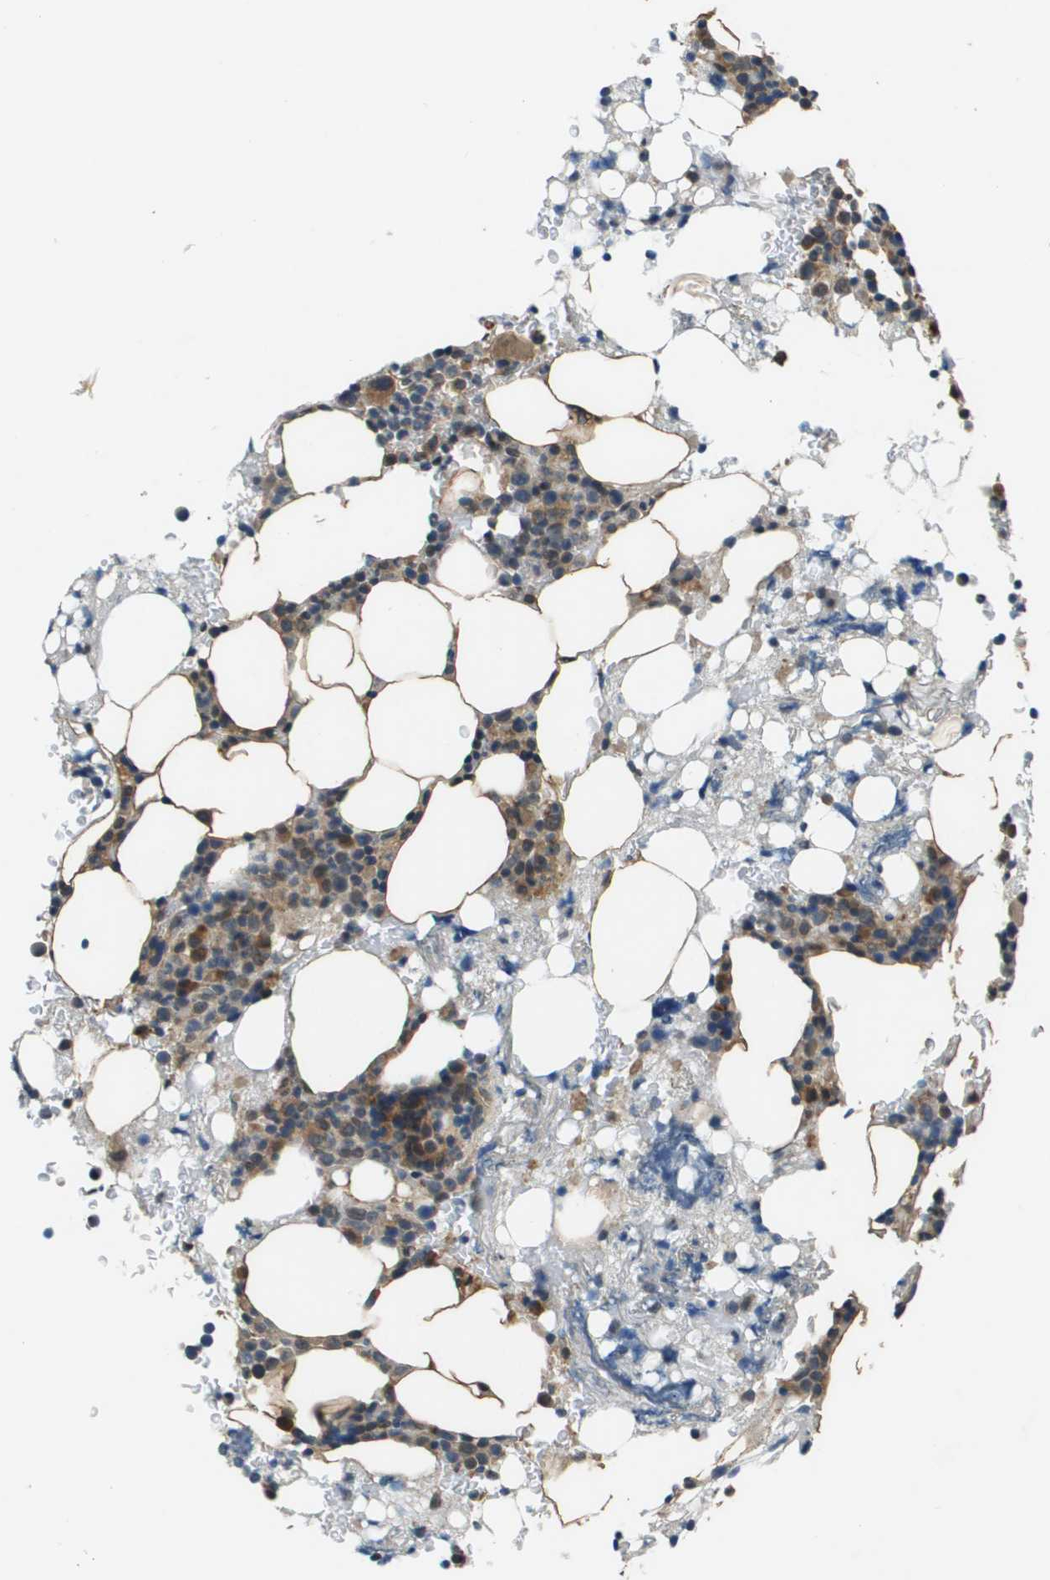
{"staining": {"intensity": "moderate", "quantity": "25%-75%", "location": "cytoplasmic/membranous"}, "tissue": "bone marrow", "cell_type": "Hematopoietic cells", "image_type": "normal", "snomed": [{"axis": "morphology", "description": "Normal tissue, NOS"}, {"axis": "morphology", "description": "Inflammation, NOS"}, {"axis": "topography", "description": "Bone marrow"}], "caption": "Protein staining by IHC displays moderate cytoplasmic/membranous positivity in about 25%-75% of hematopoietic cells in unremarkable bone marrow.", "gene": "CDKN2C", "patient": {"sex": "female", "age": 84}}